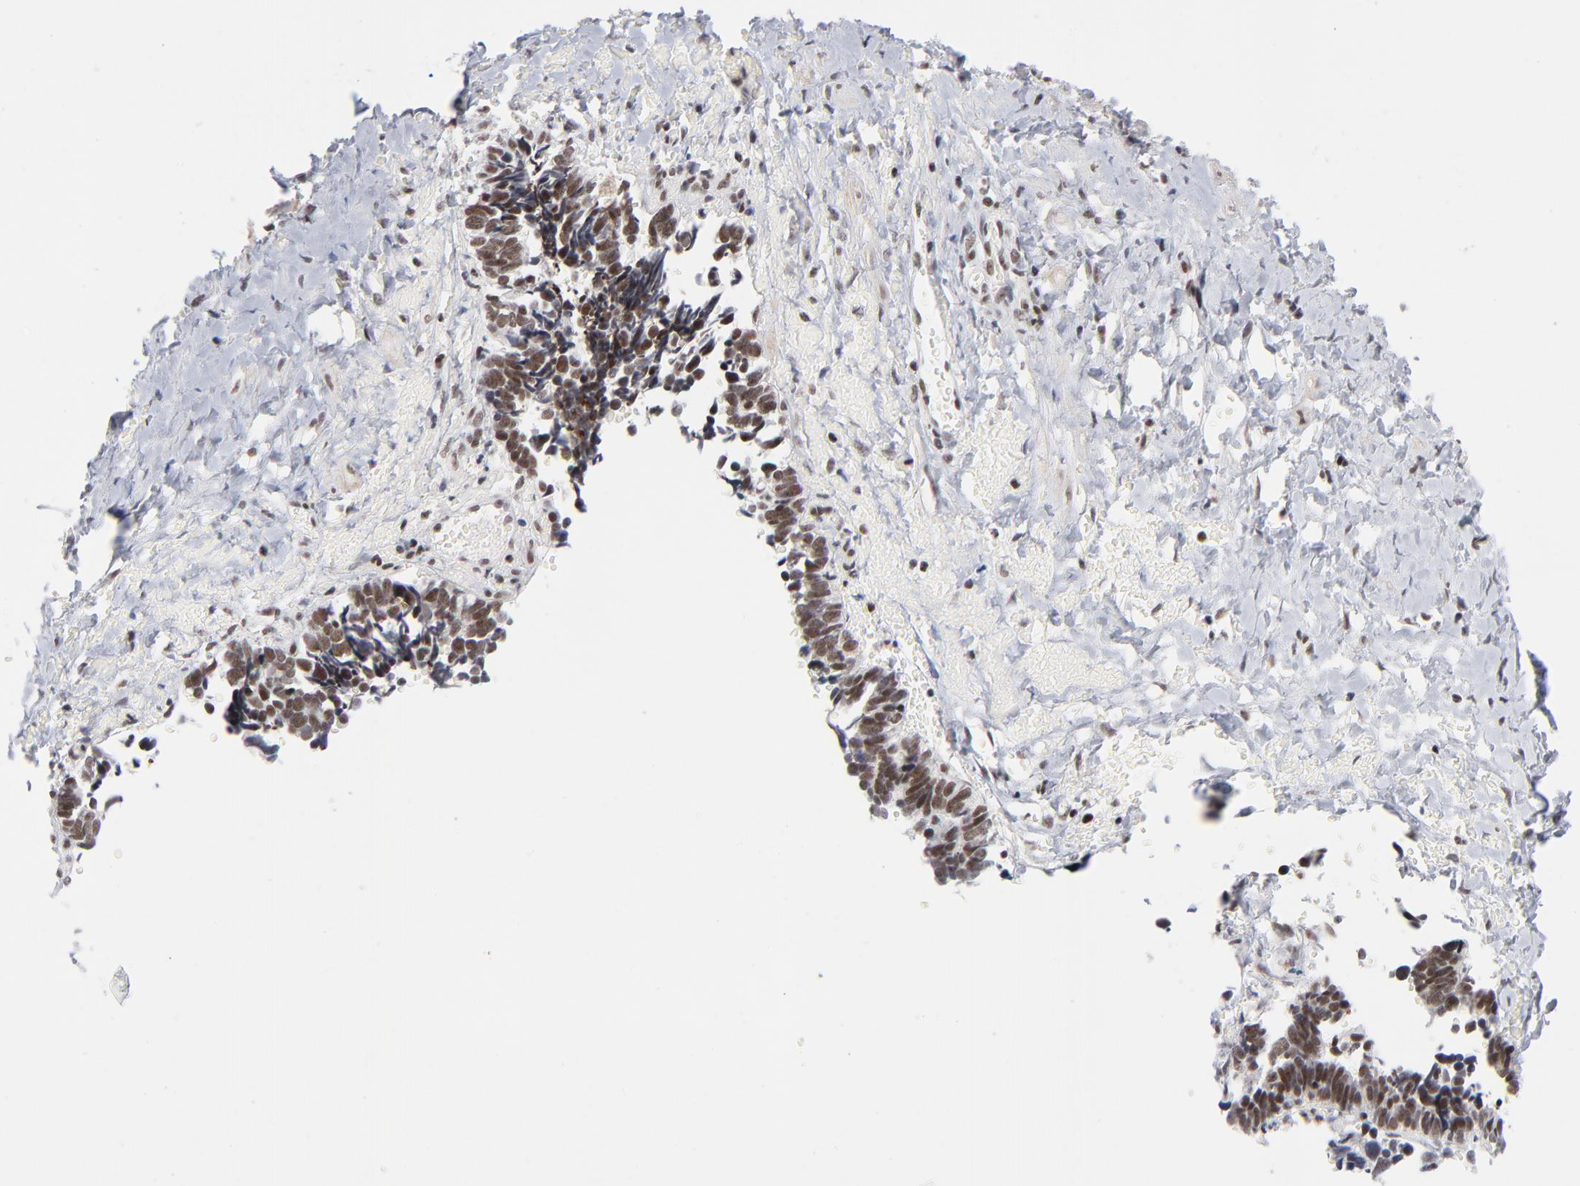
{"staining": {"intensity": "moderate", "quantity": ">75%", "location": "nuclear"}, "tissue": "ovarian cancer", "cell_type": "Tumor cells", "image_type": "cancer", "snomed": [{"axis": "morphology", "description": "Cystadenocarcinoma, serous, NOS"}, {"axis": "topography", "description": "Ovary"}], "caption": "Approximately >75% of tumor cells in human ovarian cancer display moderate nuclear protein staining as visualized by brown immunohistochemical staining.", "gene": "ZNF143", "patient": {"sex": "female", "age": 77}}